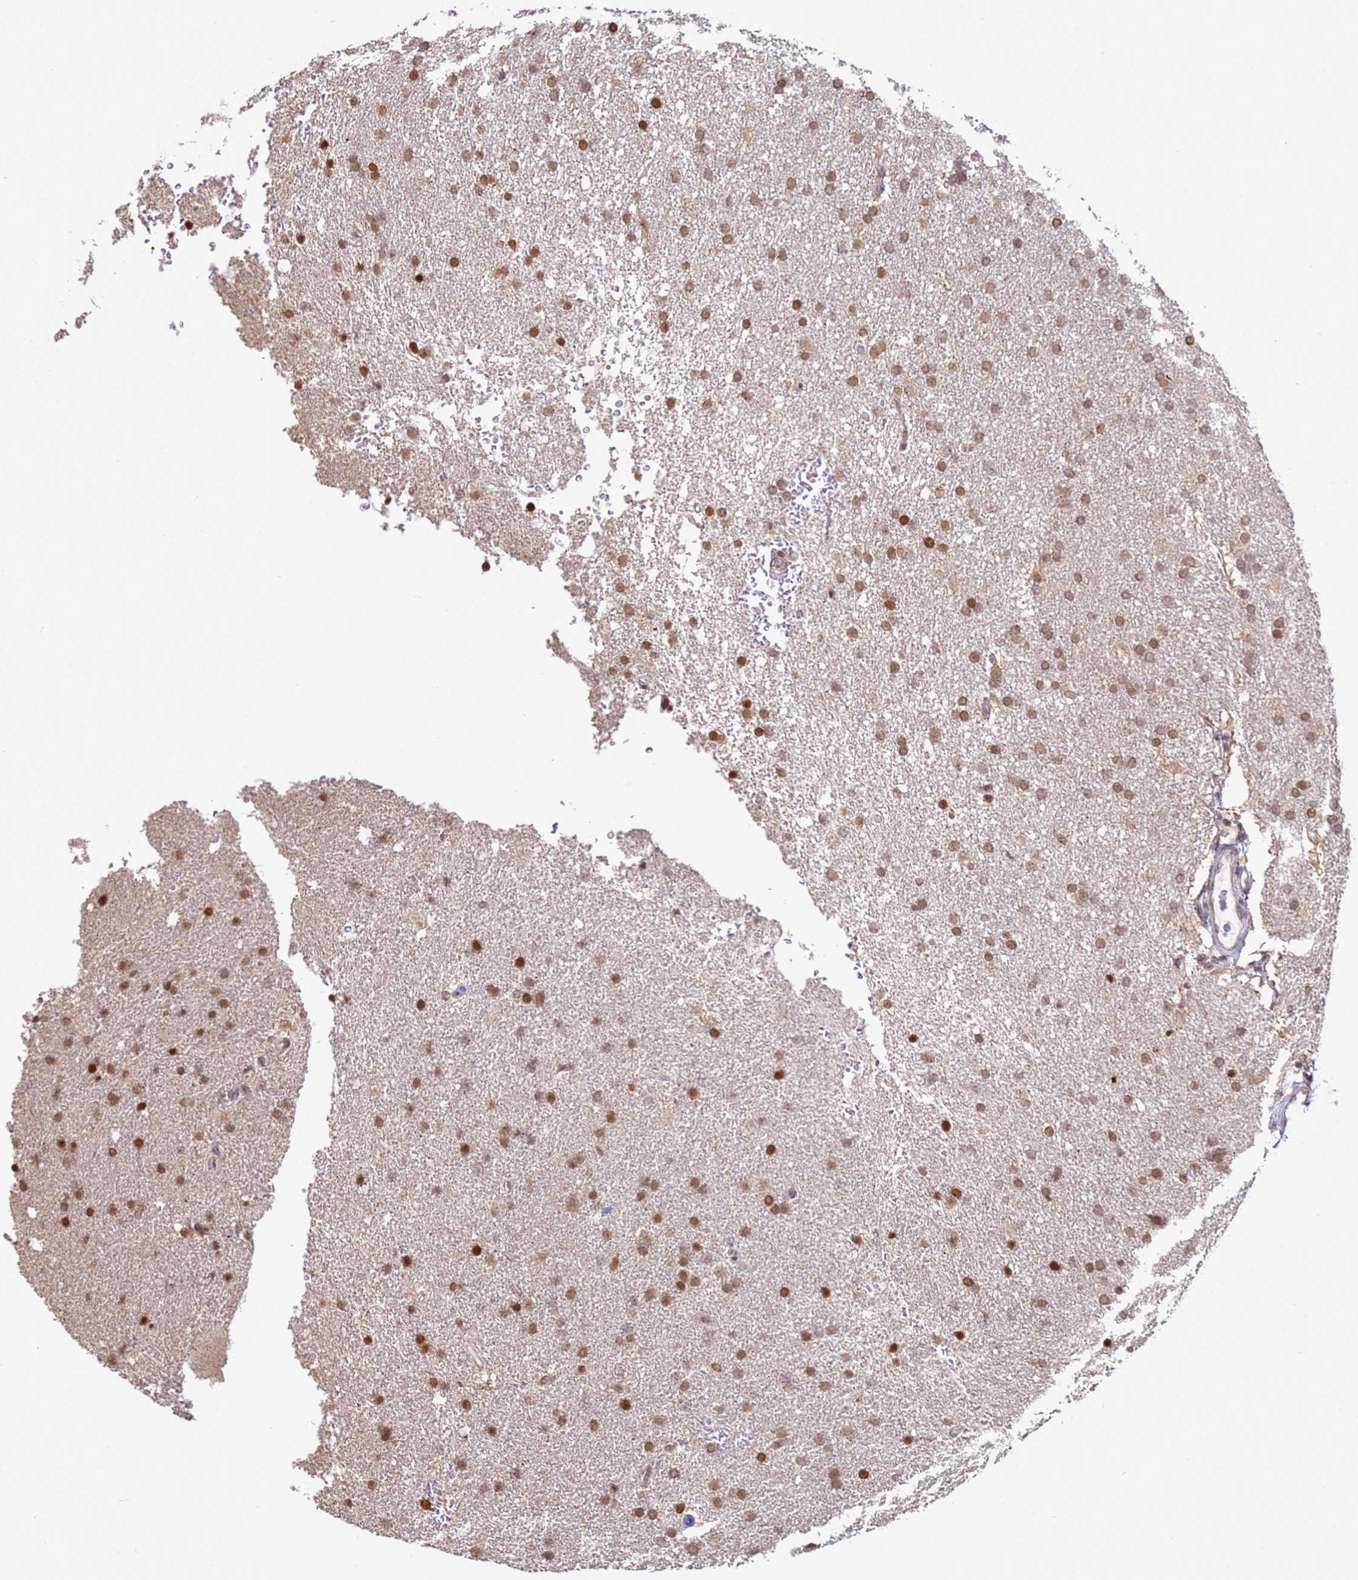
{"staining": {"intensity": "moderate", "quantity": ">75%", "location": "nuclear"}, "tissue": "glioma", "cell_type": "Tumor cells", "image_type": "cancer", "snomed": [{"axis": "morphology", "description": "Glioma, malignant, High grade"}, {"axis": "topography", "description": "Brain"}], "caption": "A brown stain shows moderate nuclear positivity of a protein in human glioma tumor cells.", "gene": "SCAF1", "patient": {"sex": "male", "age": 72}}